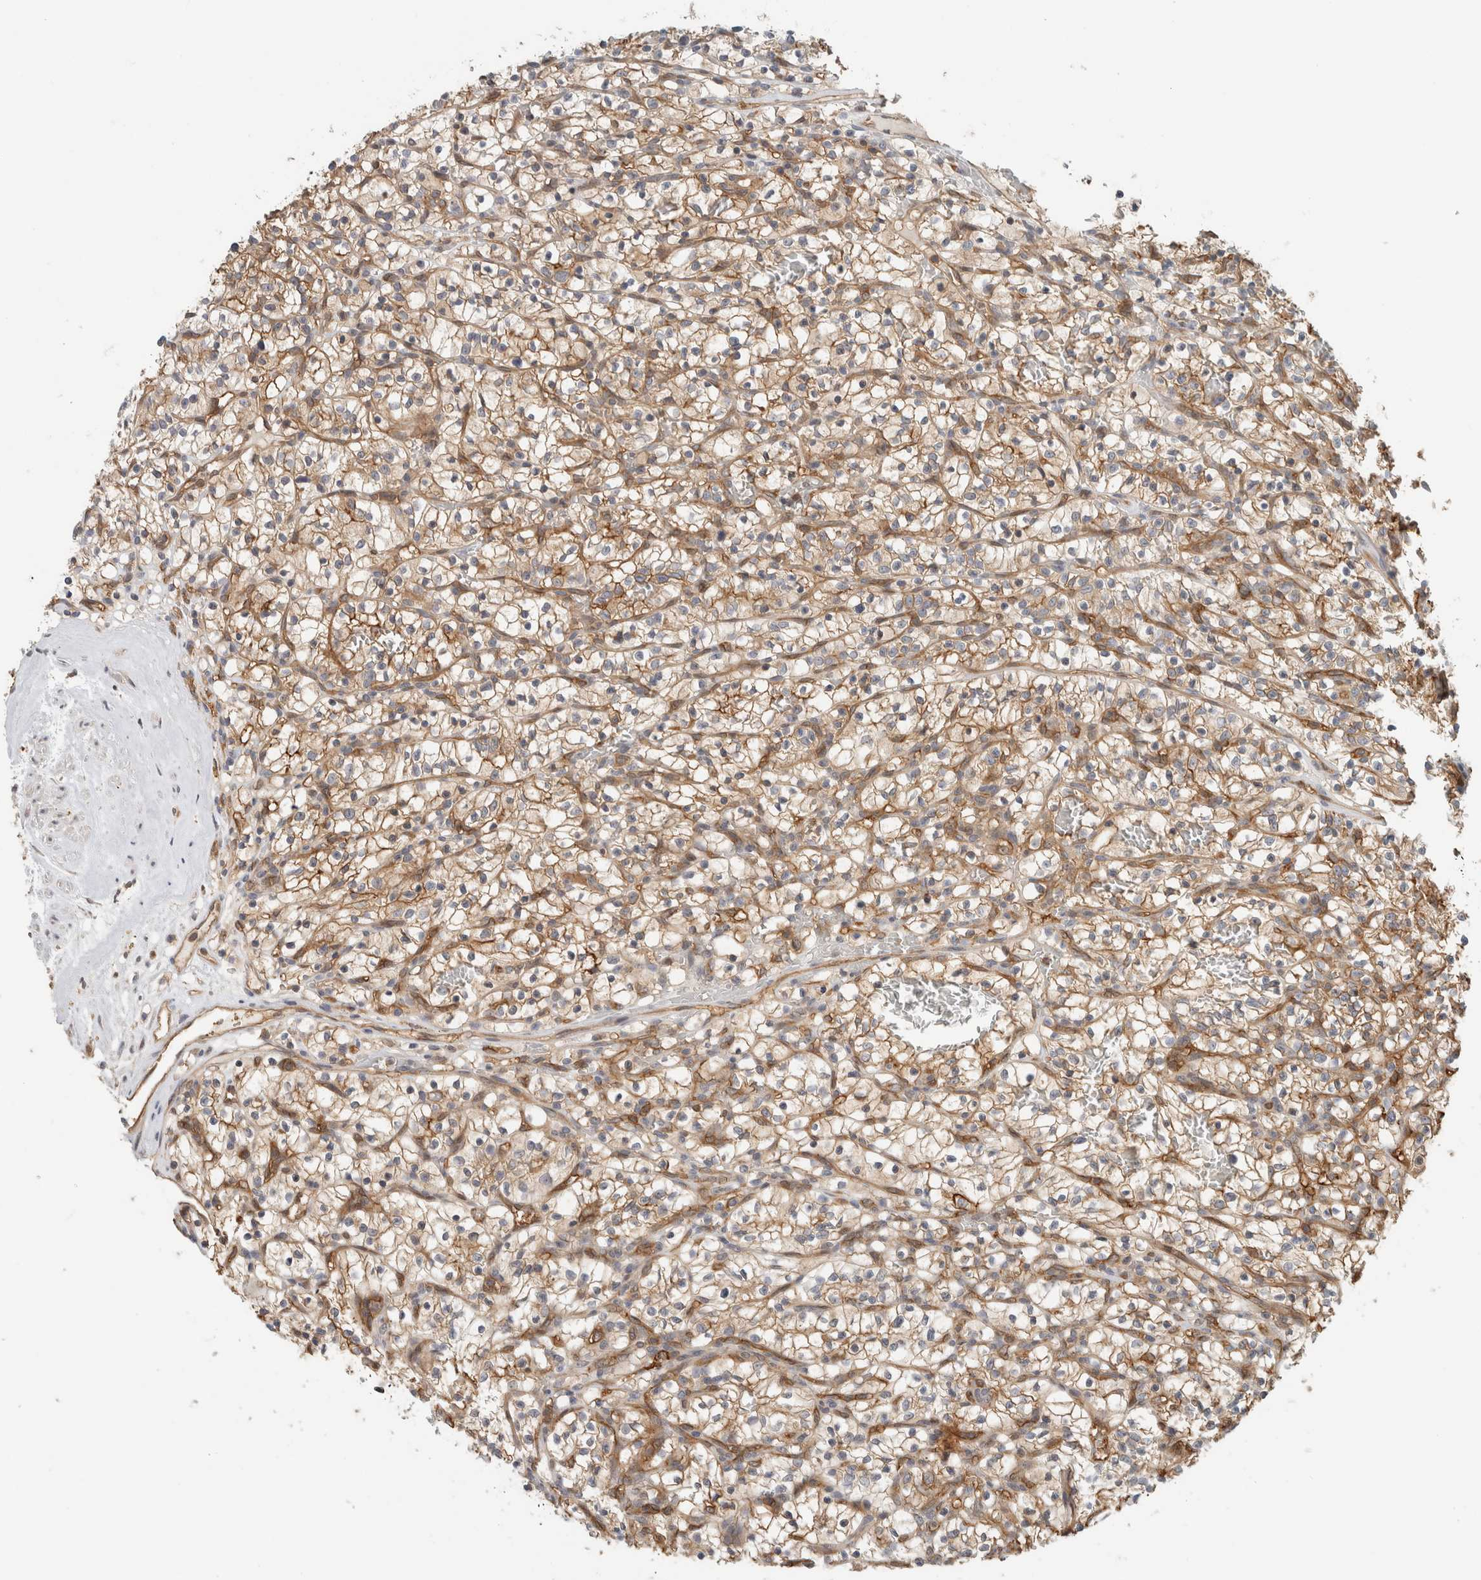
{"staining": {"intensity": "weak", "quantity": ">75%", "location": "cytoplasmic/membranous"}, "tissue": "renal cancer", "cell_type": "Tumor cells", "image_type": "cancer", "snomed": [{"axis": "morphology", "description": "Adenocarcinoma, NOS"}, {"axis": "topography", "description": "Kidney"}], "caption": "Renal cancer (adenocarcinoma) tissue reveals weak cytoplasmic/membranous positivity in approximately >75% of tumor cells Nuclei are stained in blue.", "gene": "PFDN4", "patient": {"sex": "female", "age": 57}}